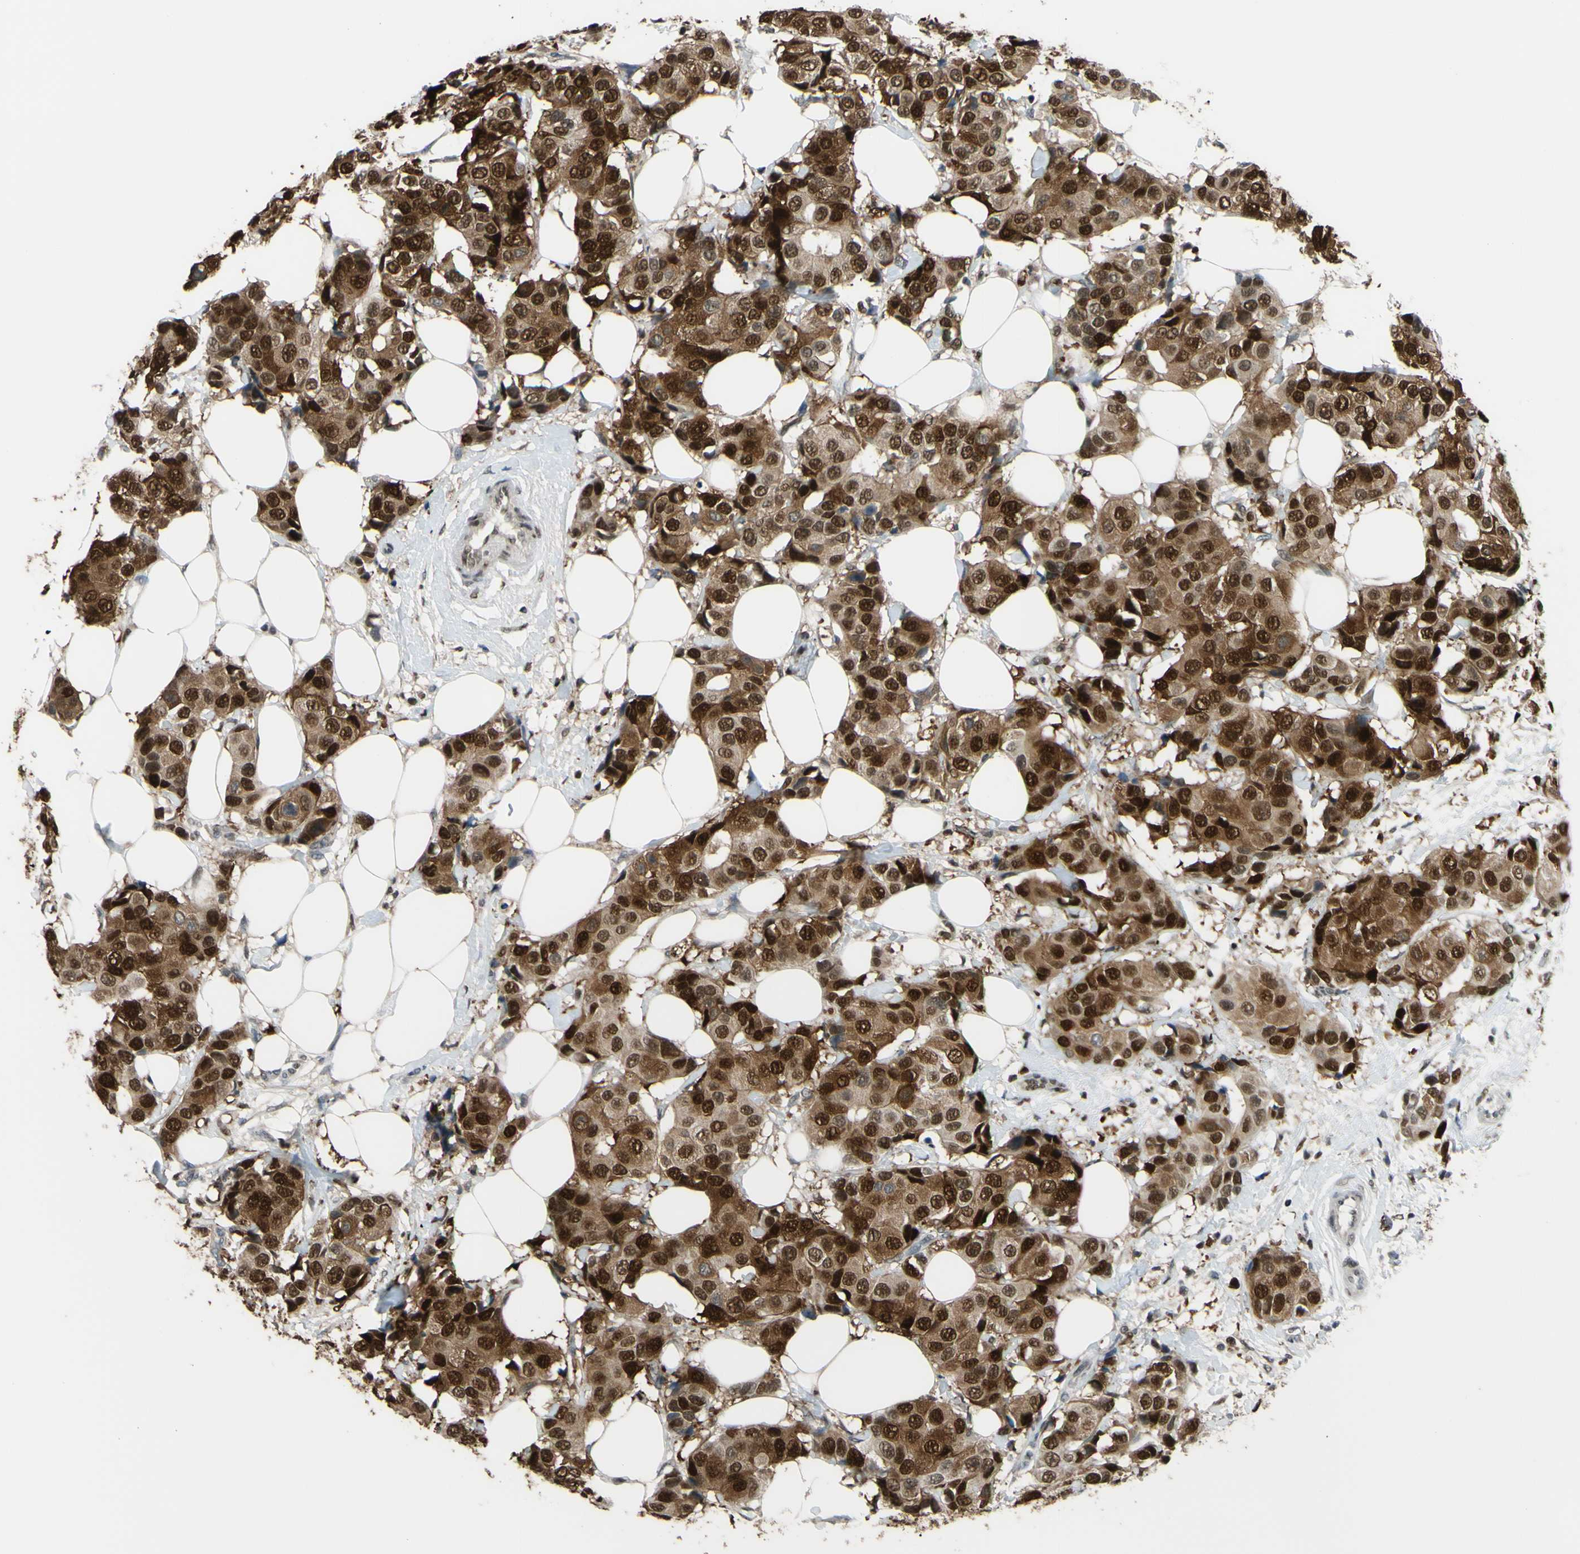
{"staining": {"intensity": "strong", "quantity": ">75%", "location": "cytoplasmic/membranous,nuclear"}, "tissue": "breast cancer", "cell_type": "Tumor cells", "image_type": "cancer", "snomed": [{"axis": "morphology", "description": "Normal tissue, NOS"}, {"axis": "morphology", "description": "Duct carcinoma"}, {"axis": "topography", "description": "Breast"}], "caption": "Strong cytoplasmic/membranous and nuclear staining for a protein is identified in approximately >75% of tumor cells of breast cancer using immunohistochemistry.", "gene": "FKBP5", "patient": {"sex": "female", "age": 39}}